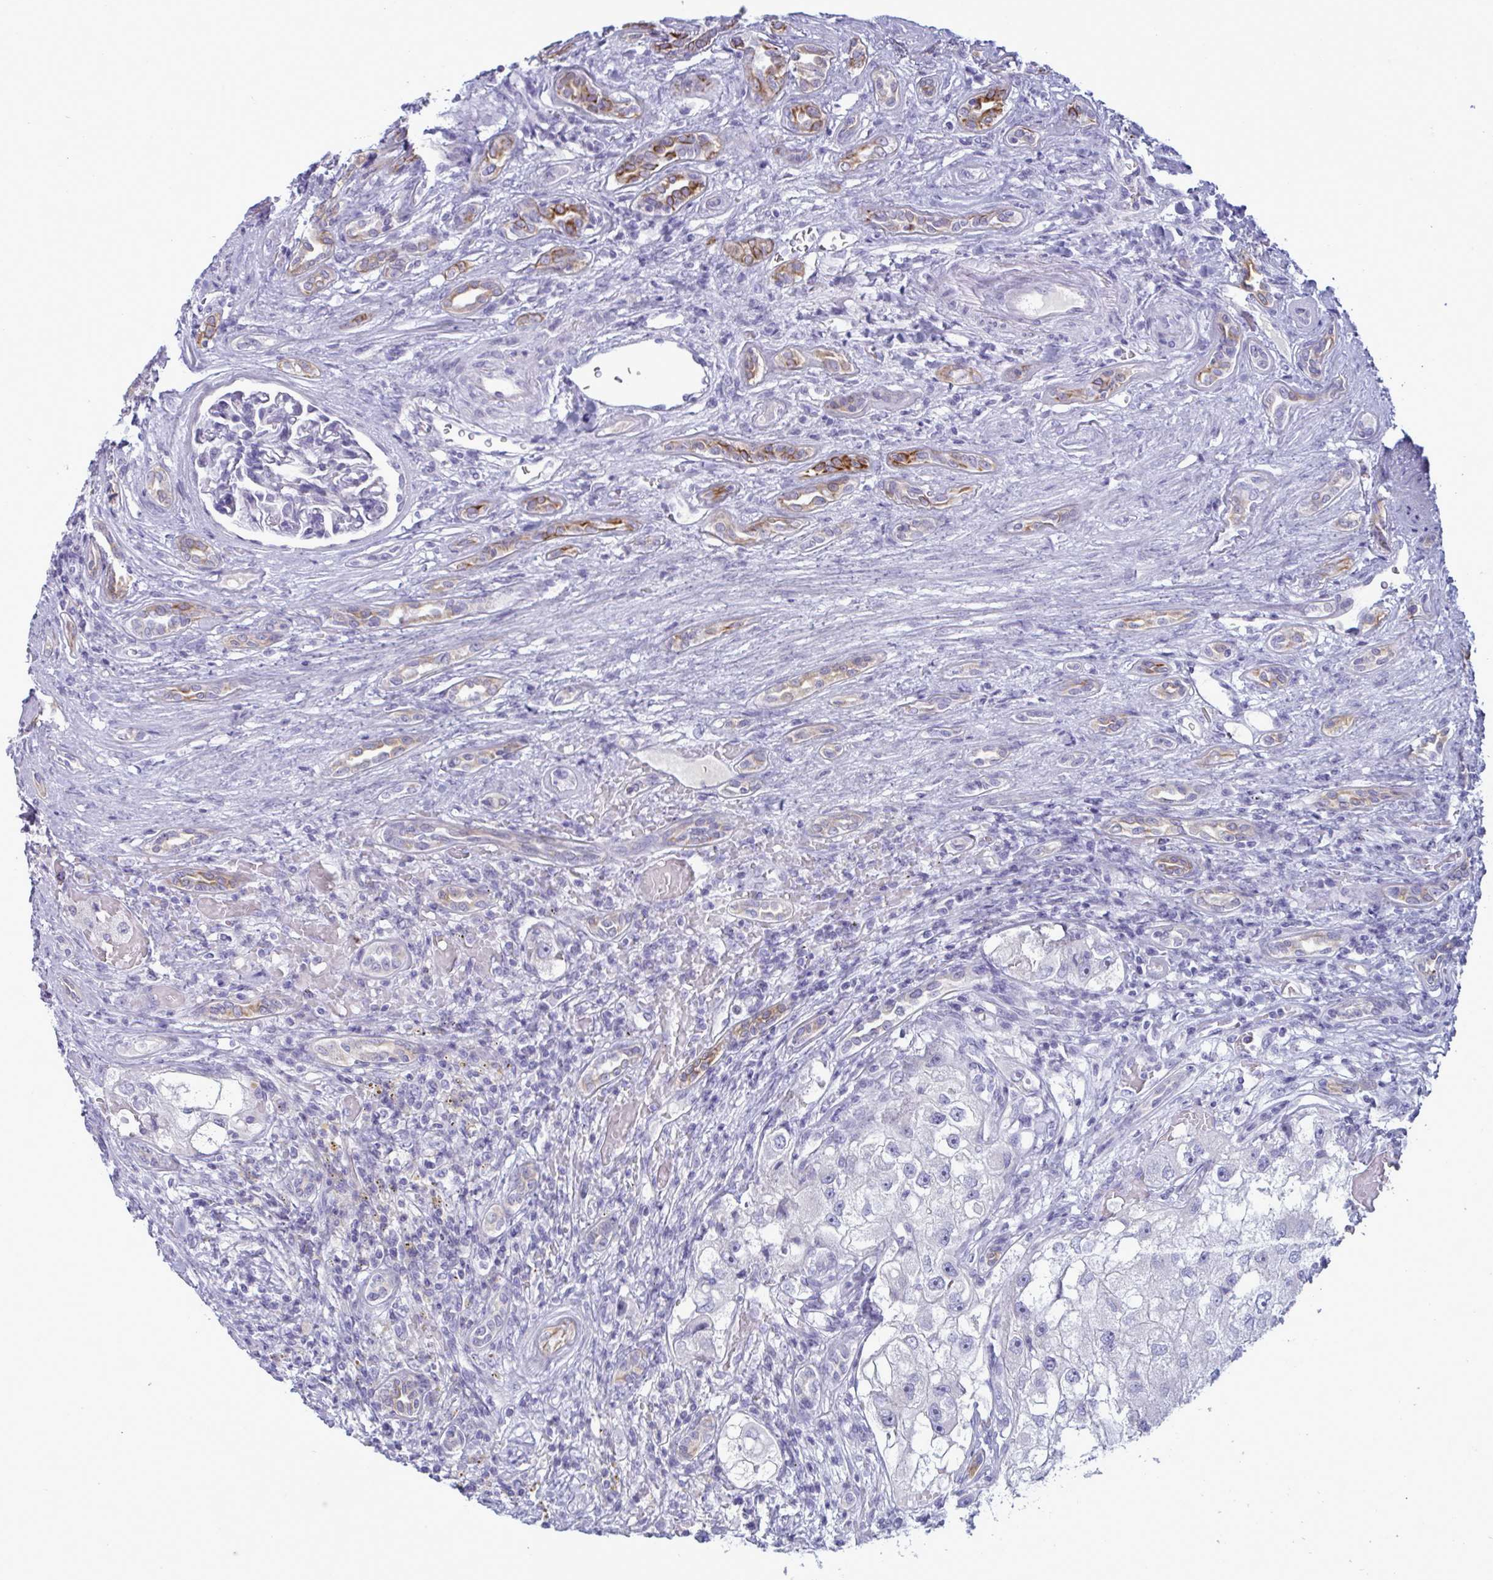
{"staining": {"intensity": "negative", "quantity": "none", "location": "none"}, "tissue": "renal cancer", "cell_type": "Tumor cells", "image_type": "cancer", "snomed": [{"axis": "morphology", "description": "Adenocarcinoma, NOS"}, {"axis": "topography", "description": "Kidney"}], "caption": "Protein analysis of renal cancer (adenocarcinoma) exhibits no significant positivity in tumor cells.", "gene": "TENT5D", "patient": {"sex": "male", "age": 63}}